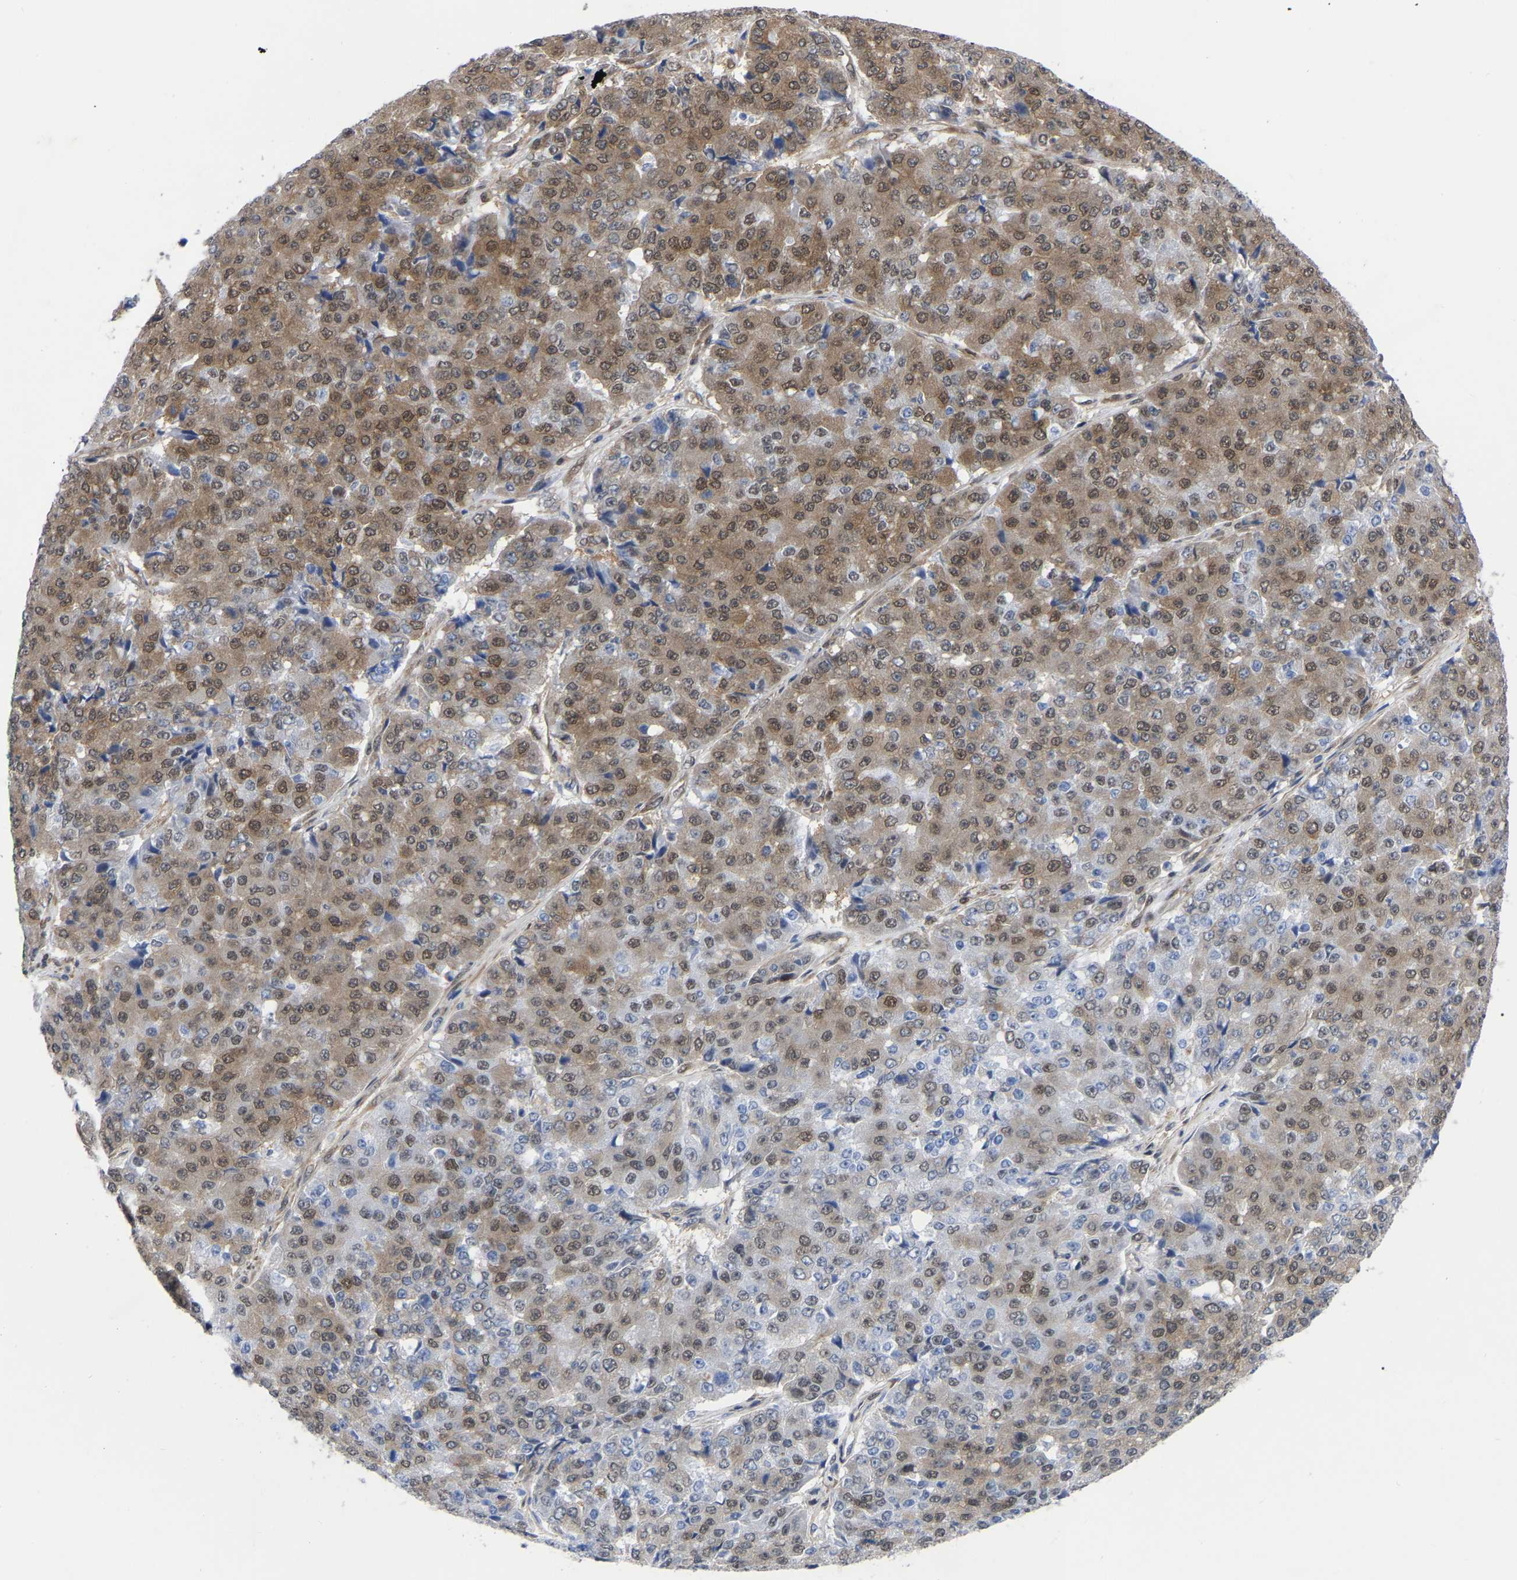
{"staining": {"intensity": "moderate", "quantity": ">75%", "location": "cytoplasmic/membranous,nuclear"}, "tissue": "pancreatic cancer", "cell_type": "Tumor cells", "image_type": "cancer", "snomed": [{"axis": "morphology", "description": "Adenocarcinoma, NOS"}, {"axis": "topography", "description": "Pancreas"}], "caption": "DAB (3,3'-diaminobenzidine) immunohistochemical staining of human adenocarcinoma (pancreatic) reveals moderate cytoplasmic/membranous and nuclear protein positivity in approximately >75% of tumor cells.", "gene": "UBE4B", "patient": {"sex": "male", "age": 50}}